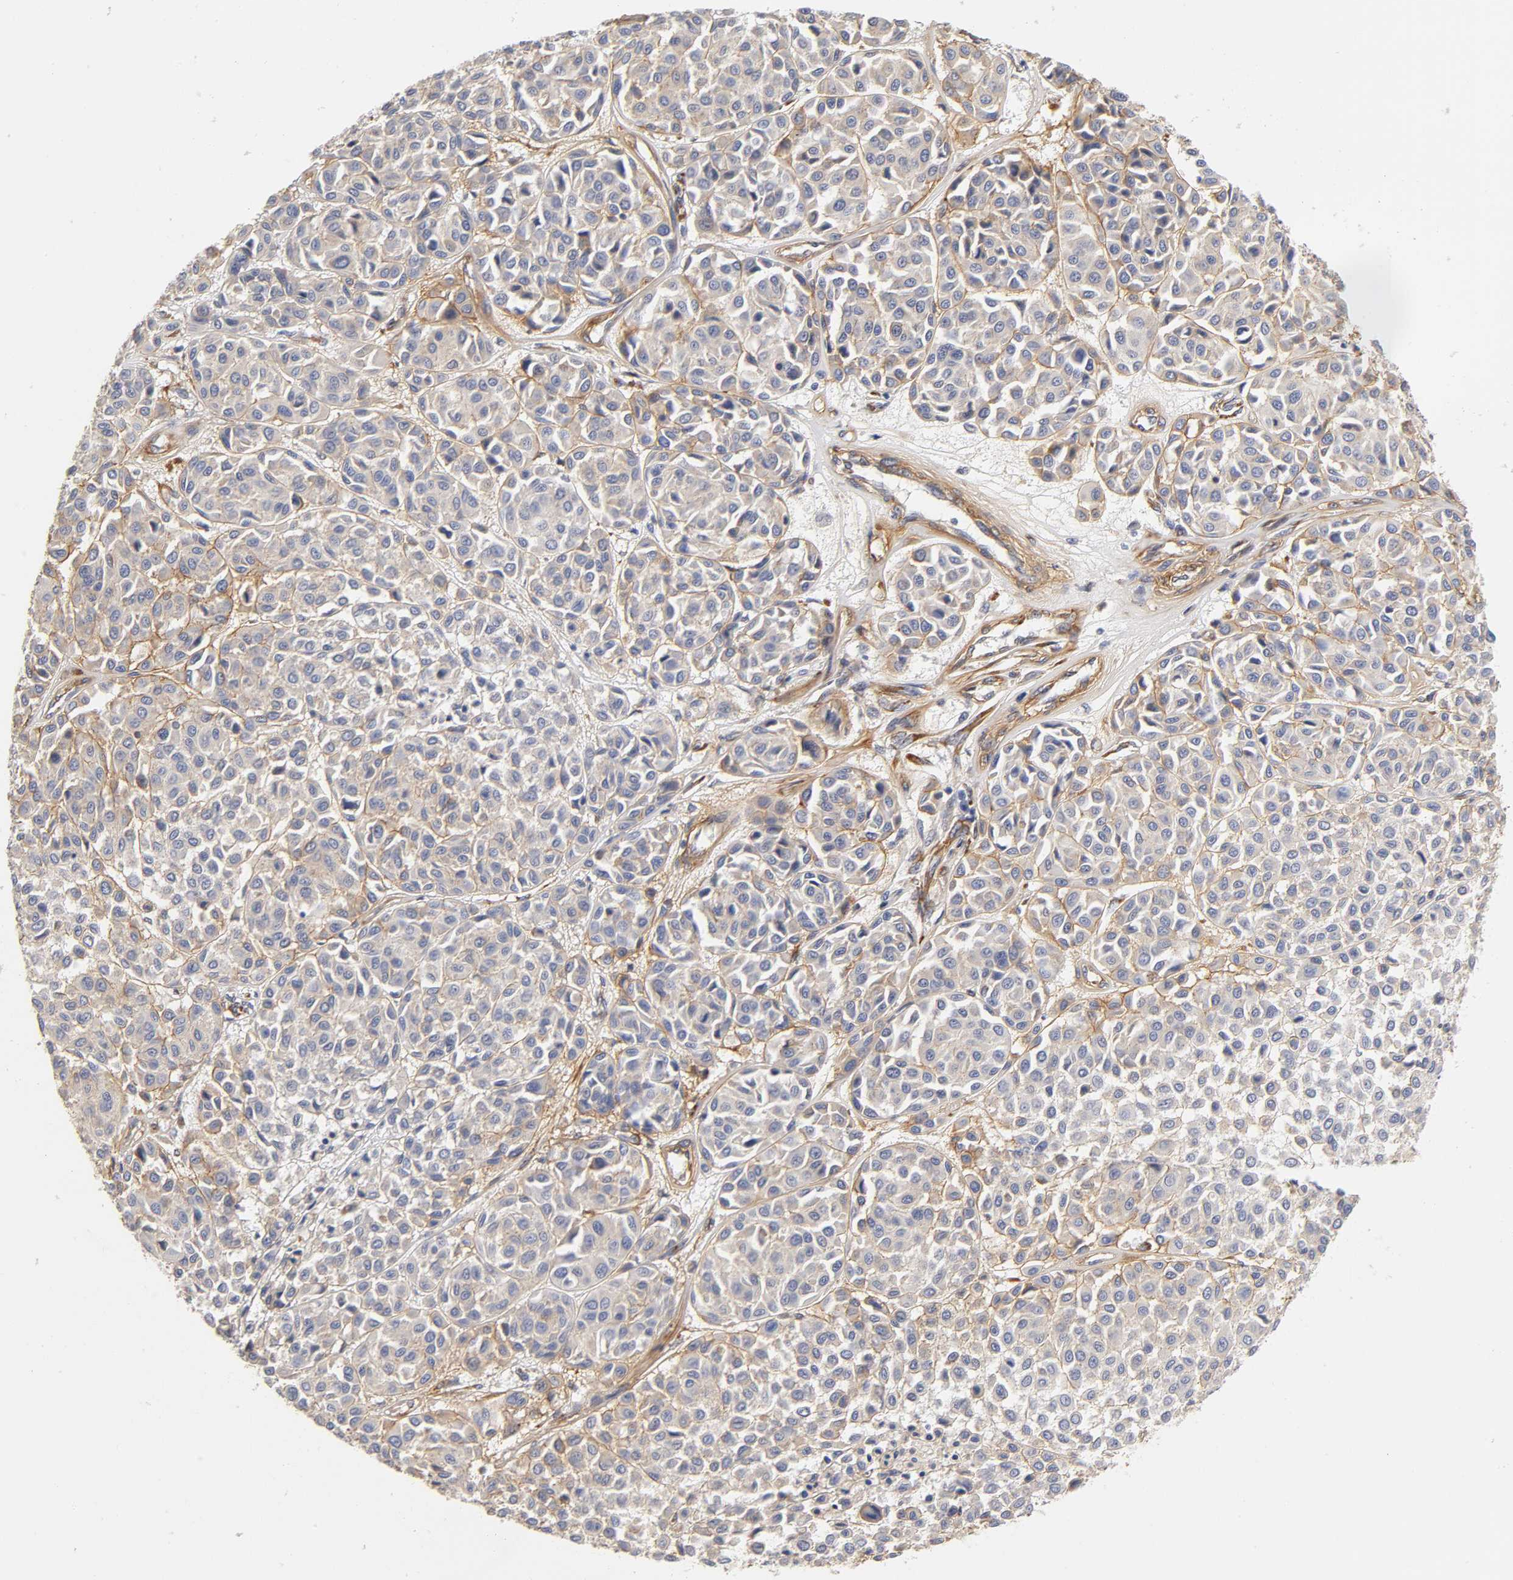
{"staining": {"intensity": "weak", "quantity": ">75%", "location": "cytoplasmic/membranous"}, "tissue": "melanoma", "cell_type": "Tumor cells", "image_type": "cancer", "snomed": [{"axis": "morphology", "description": "Malignant melanoma, Metastatic site"}, {"axis": "topography", "description": "Soft tissue"}], "caption": "Protein staining of malignant melanoma (metastatic site) tissue displays weak cytoplasmic/membranous positivity in approximately >75% of tumor cells.", "gene": "LAMB1", "patient": {"sex": "male", "age": 41}}